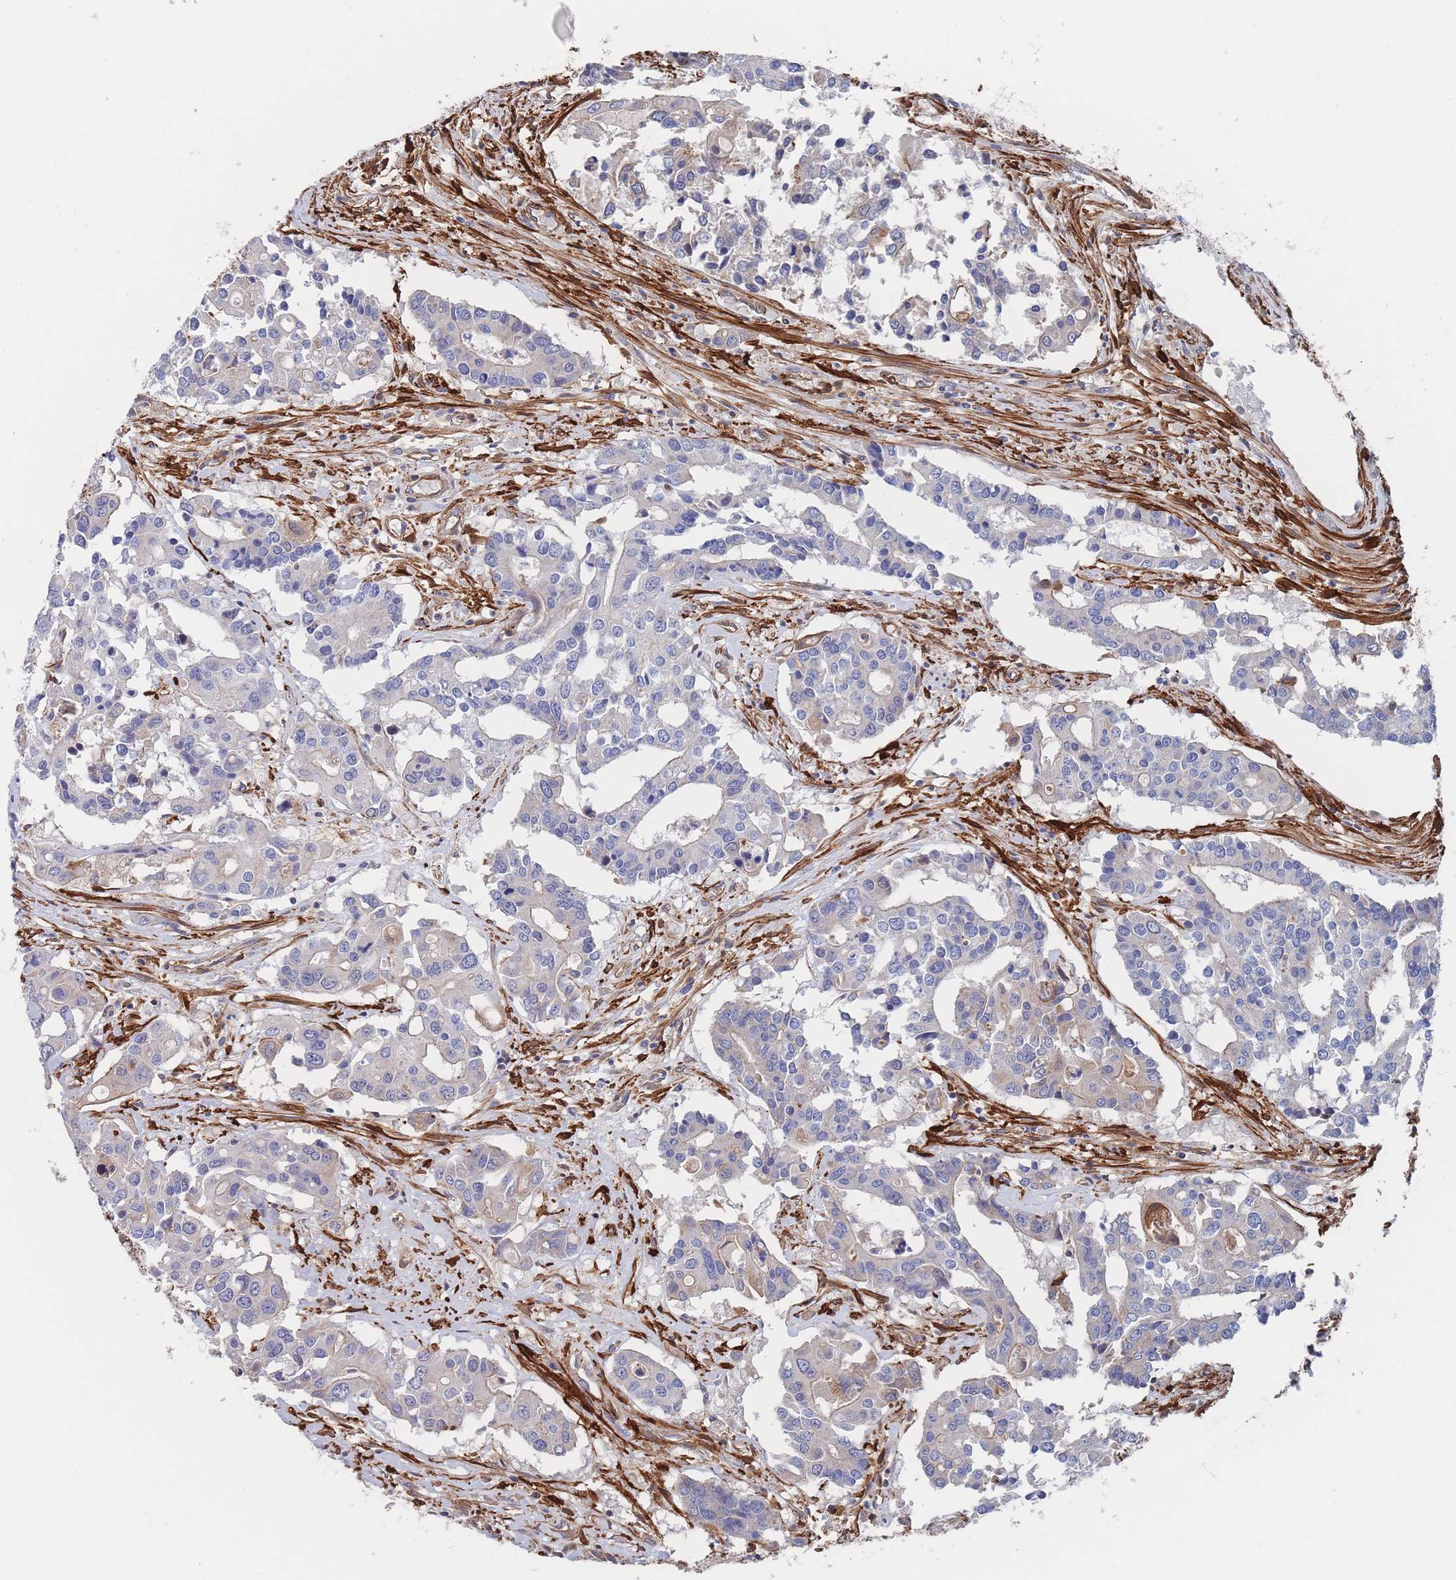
{"staining": {"intensity": "negative", "quantity": "none", "location": "none"}, "tissue": "colorectal cancer", "cell_type": "Tumor cells", "image_type": "cancer", "snomed": [{"axis": "morphology", "description": "Adenocarcinoma, NOS"}, {"axis": "topography", "description": "Colon"}], "caption": "This is a histopathology image of immunohistochemistry (IHC) staining of colorectal adenocarcinoma, which shows no positivity in tumor cells.", "gene": "G6PC1", "patient": {"sex": "male", "age": 77}}